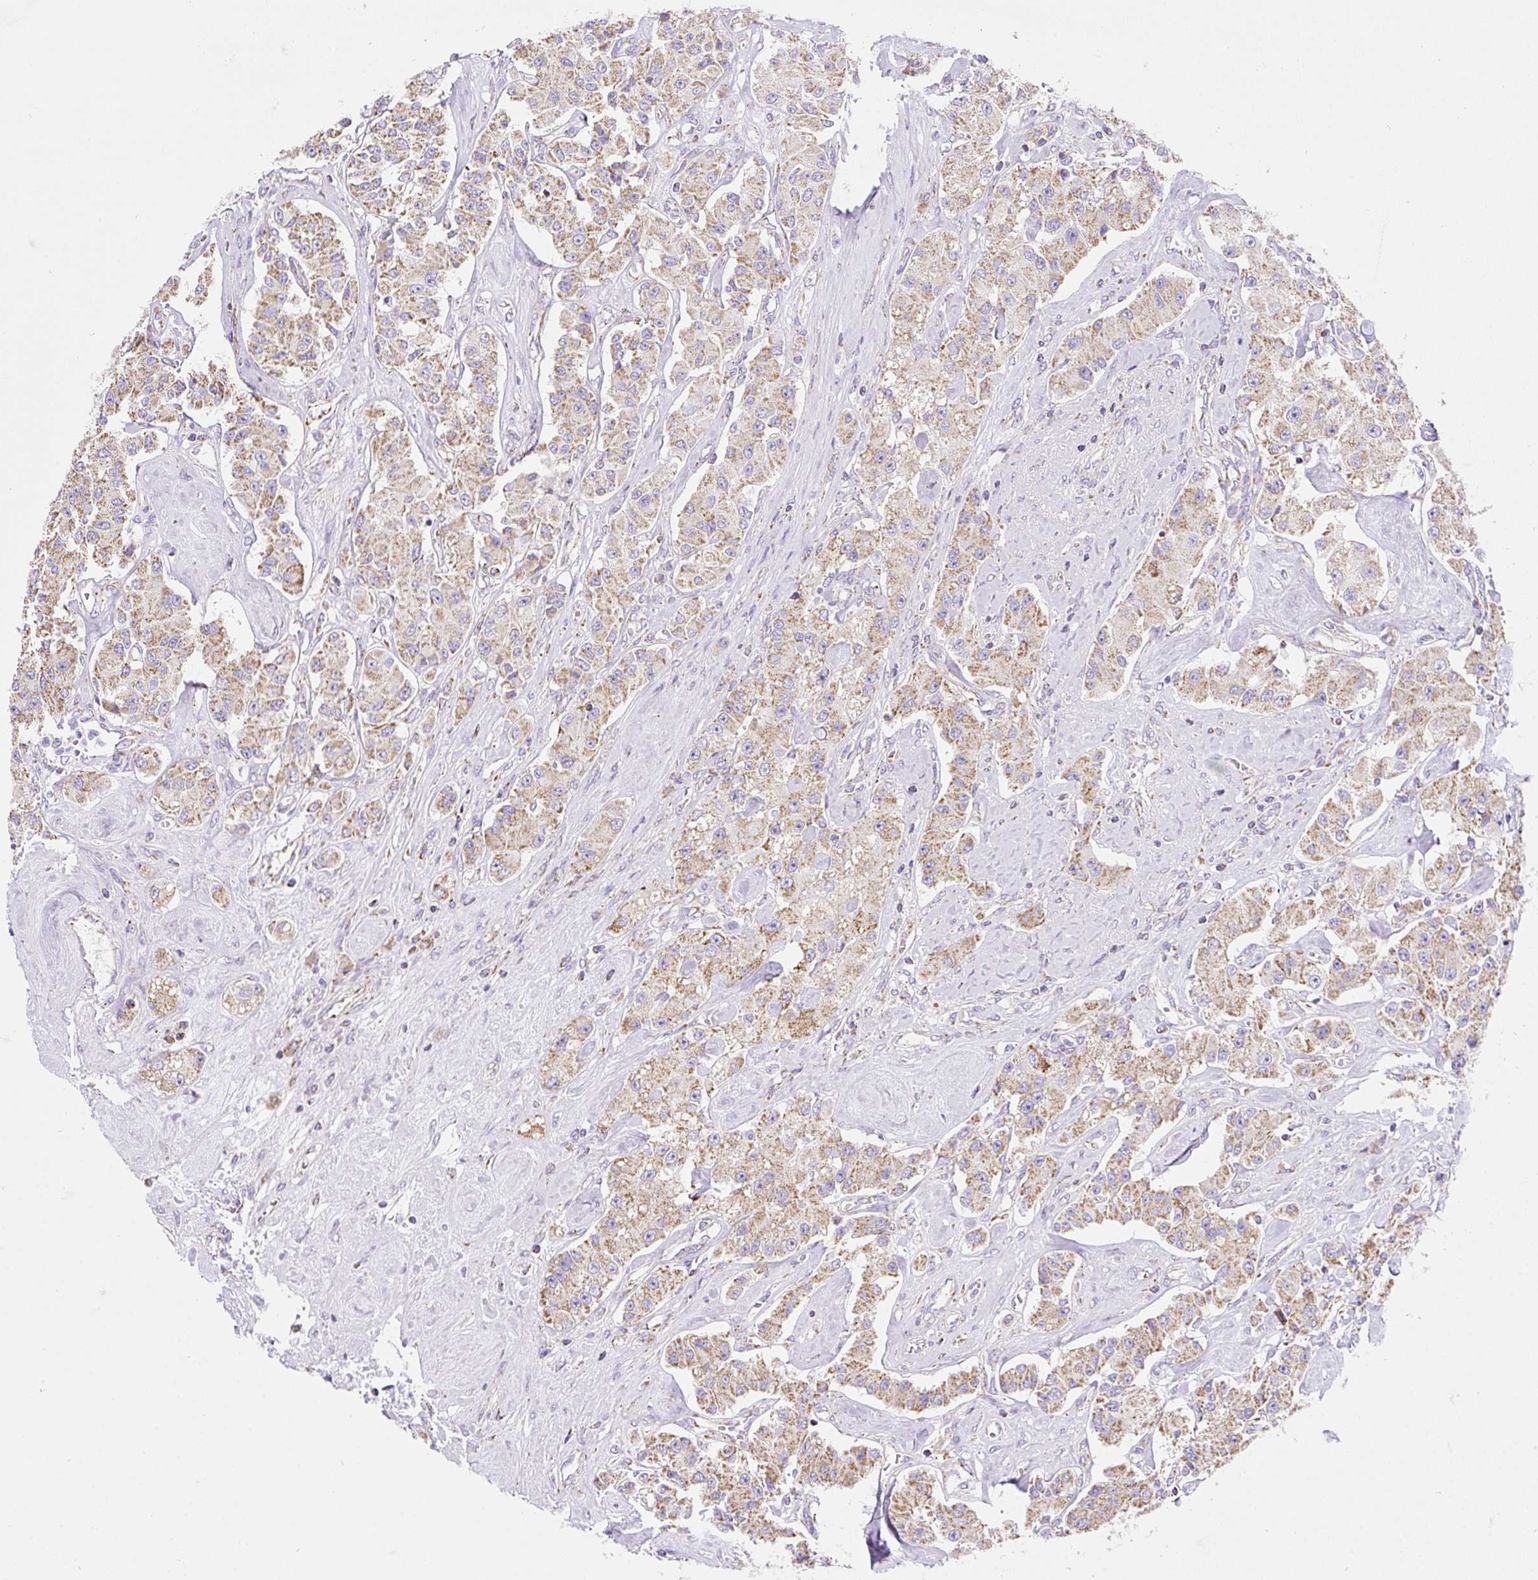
{"staining": {"intensity": "moderate", "quantity": ">75%", "location": "cytoplasmic/membranous"}, "tissue": "carcinoid", "cell_type": "Tumor cells", "image_type": "cancer", "snomed": [{"axis": "morphology", "description": "Carcinoid, malignant, NOS"}, {"axis": "topography", "description": "Pancreas"}], "caption": "IHC photomicrograph of human carcinoid (malignant) stained for a protein (brown), which demonstrates medium levels of moderate cytoplasmic/membranous staining in about >75% of tumor cells.", "gene": "DAAM2", "patient": {"sex": "male", "age": 41}}